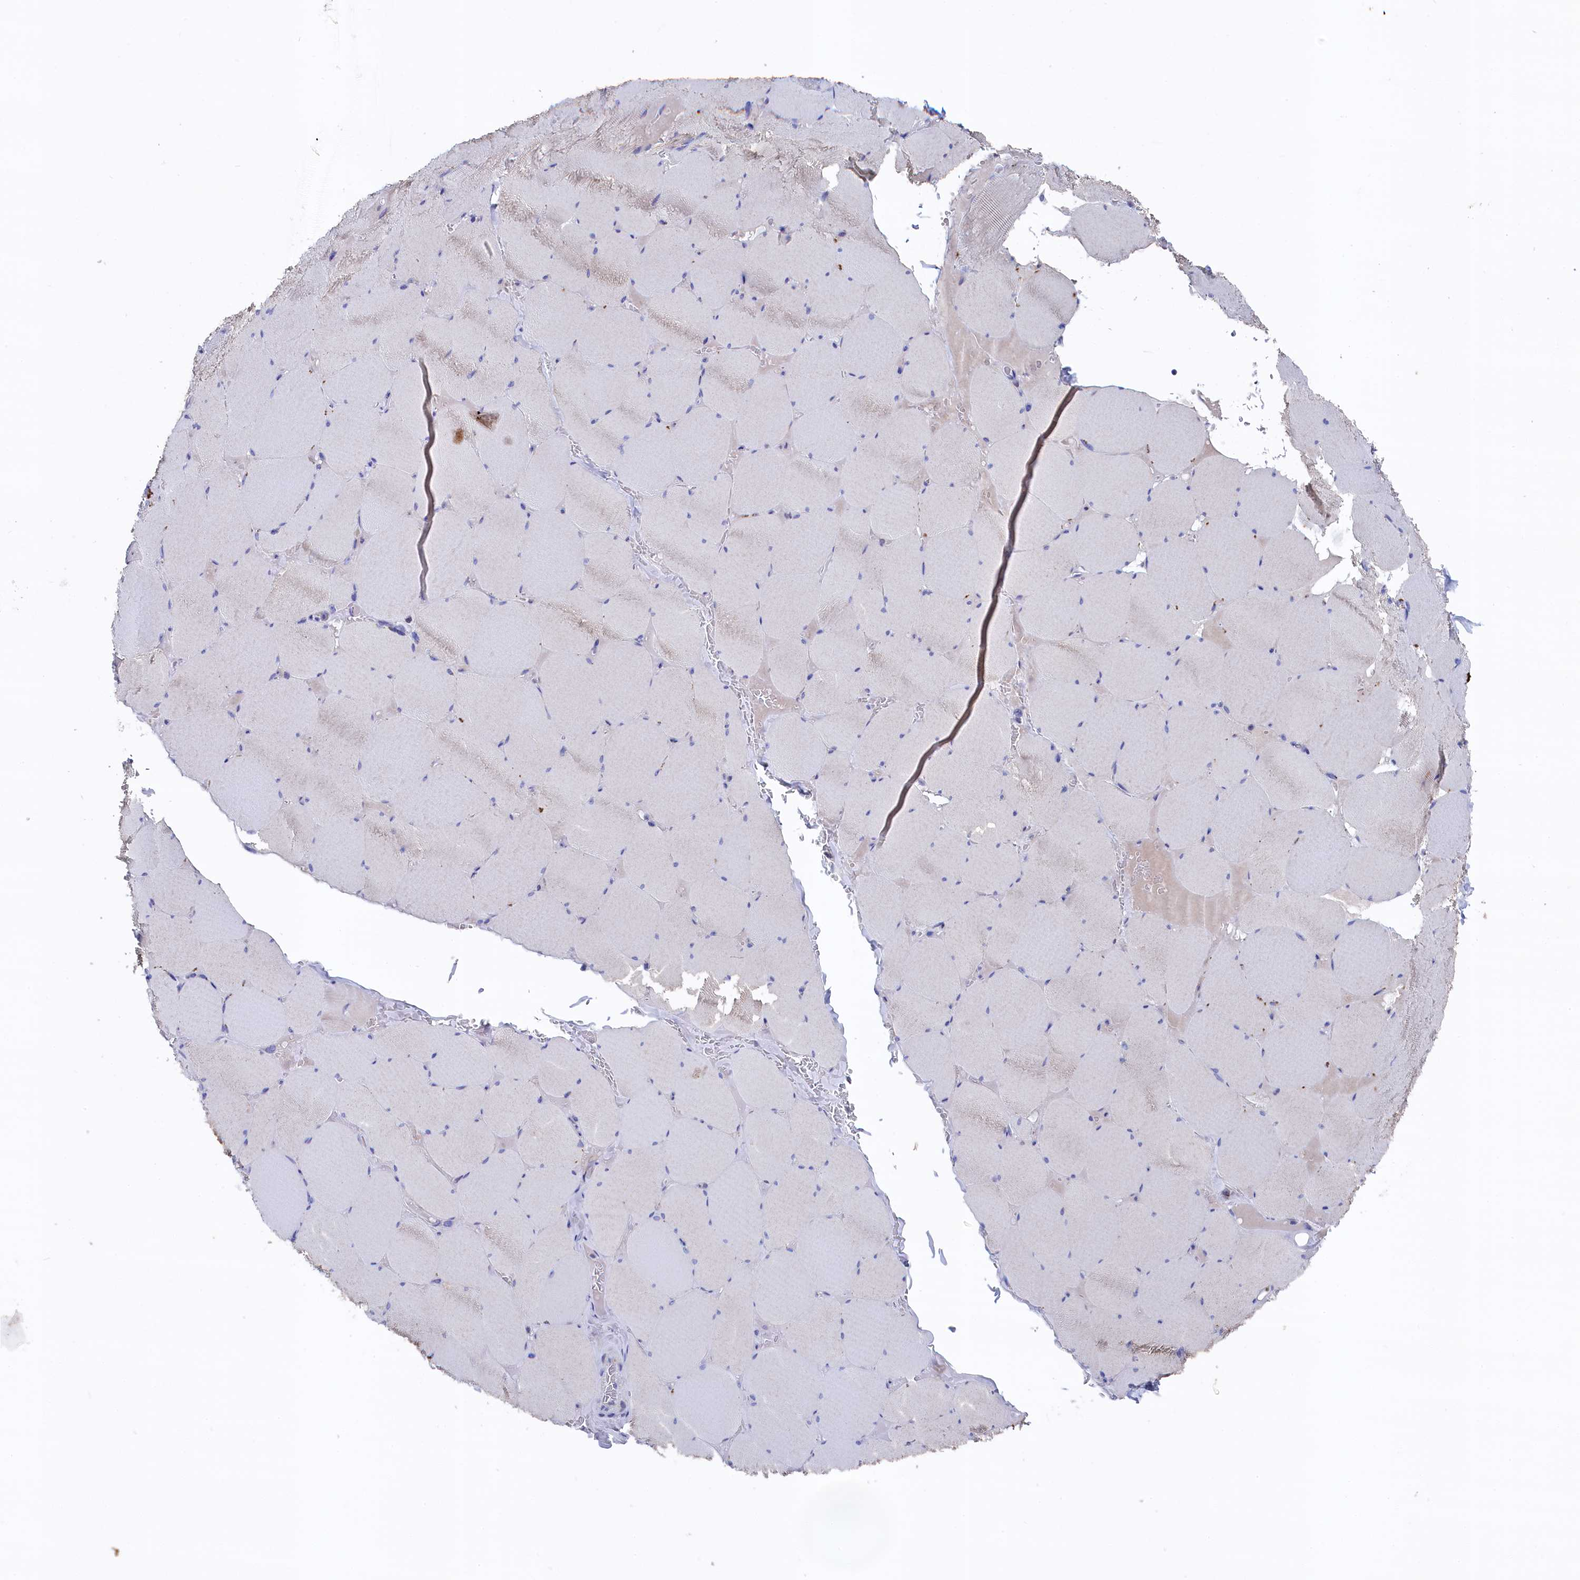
{"staining": {"intensity": "negative", "quantity": "none", "location": "none"}, "tissue": "skeletal muscle", "cell_type": "Myocytes", "image_type": "normal", "snomed": [{"axis": "morphology", "description": "Normal tissue, NOS"}, {"axis": "topography", "description": "Skeletal muscle"}, {"axis": "topography", "description": "Head-Neck"}], "caption": "Myocytes show no significant protein staining in normal skeletal muscle. (Stains: DAB (3,3'-diaminobenzidine) immunohistochemistry with hematoxylin counter stain, Microscopy: brightfield microscopy at high magnification).", "gene": "GPR108", "patient": {"sex": "male", "age": 66}}